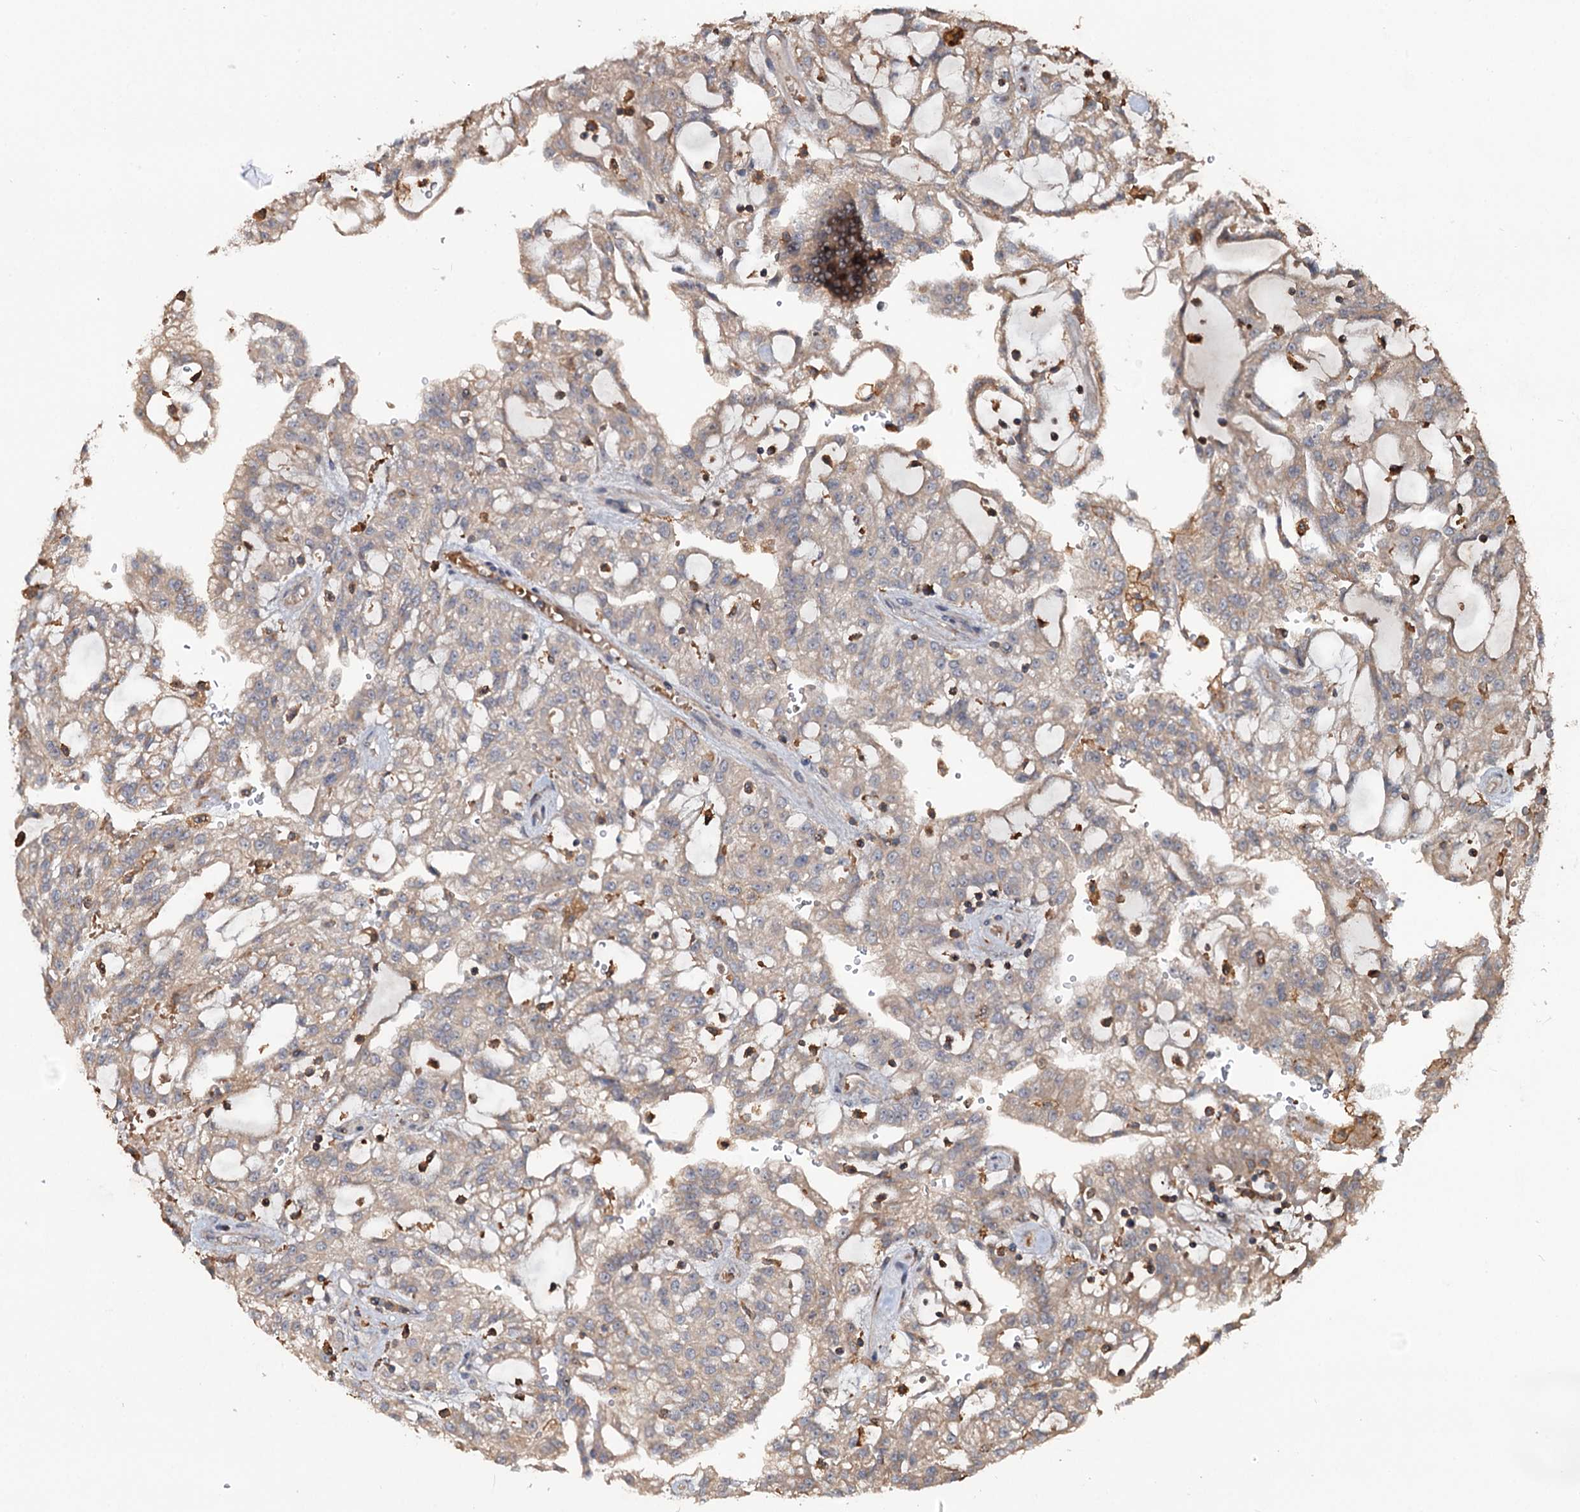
{"staining": {"intensity": "weak", "quantity": ">75%", "location": "cytoplasmic/membranous"}, "tissue": "renal cancer", "cell_type": "Tumor cells", "image_type": "cancer", "snomed": [{"axis": "morphology", "description": "Adenocarcinoma, NOS"}, {"axis": "topography", "description": "Kidney"}], "caption": "Protein staining of adenocarcinoma (renal) tissue demonstrates weak cytoplasmic/membranous expression in approximately >75% of tumor cells.", "gene": "GRIP1", "patient": {"sex": "male", "age": 63}}